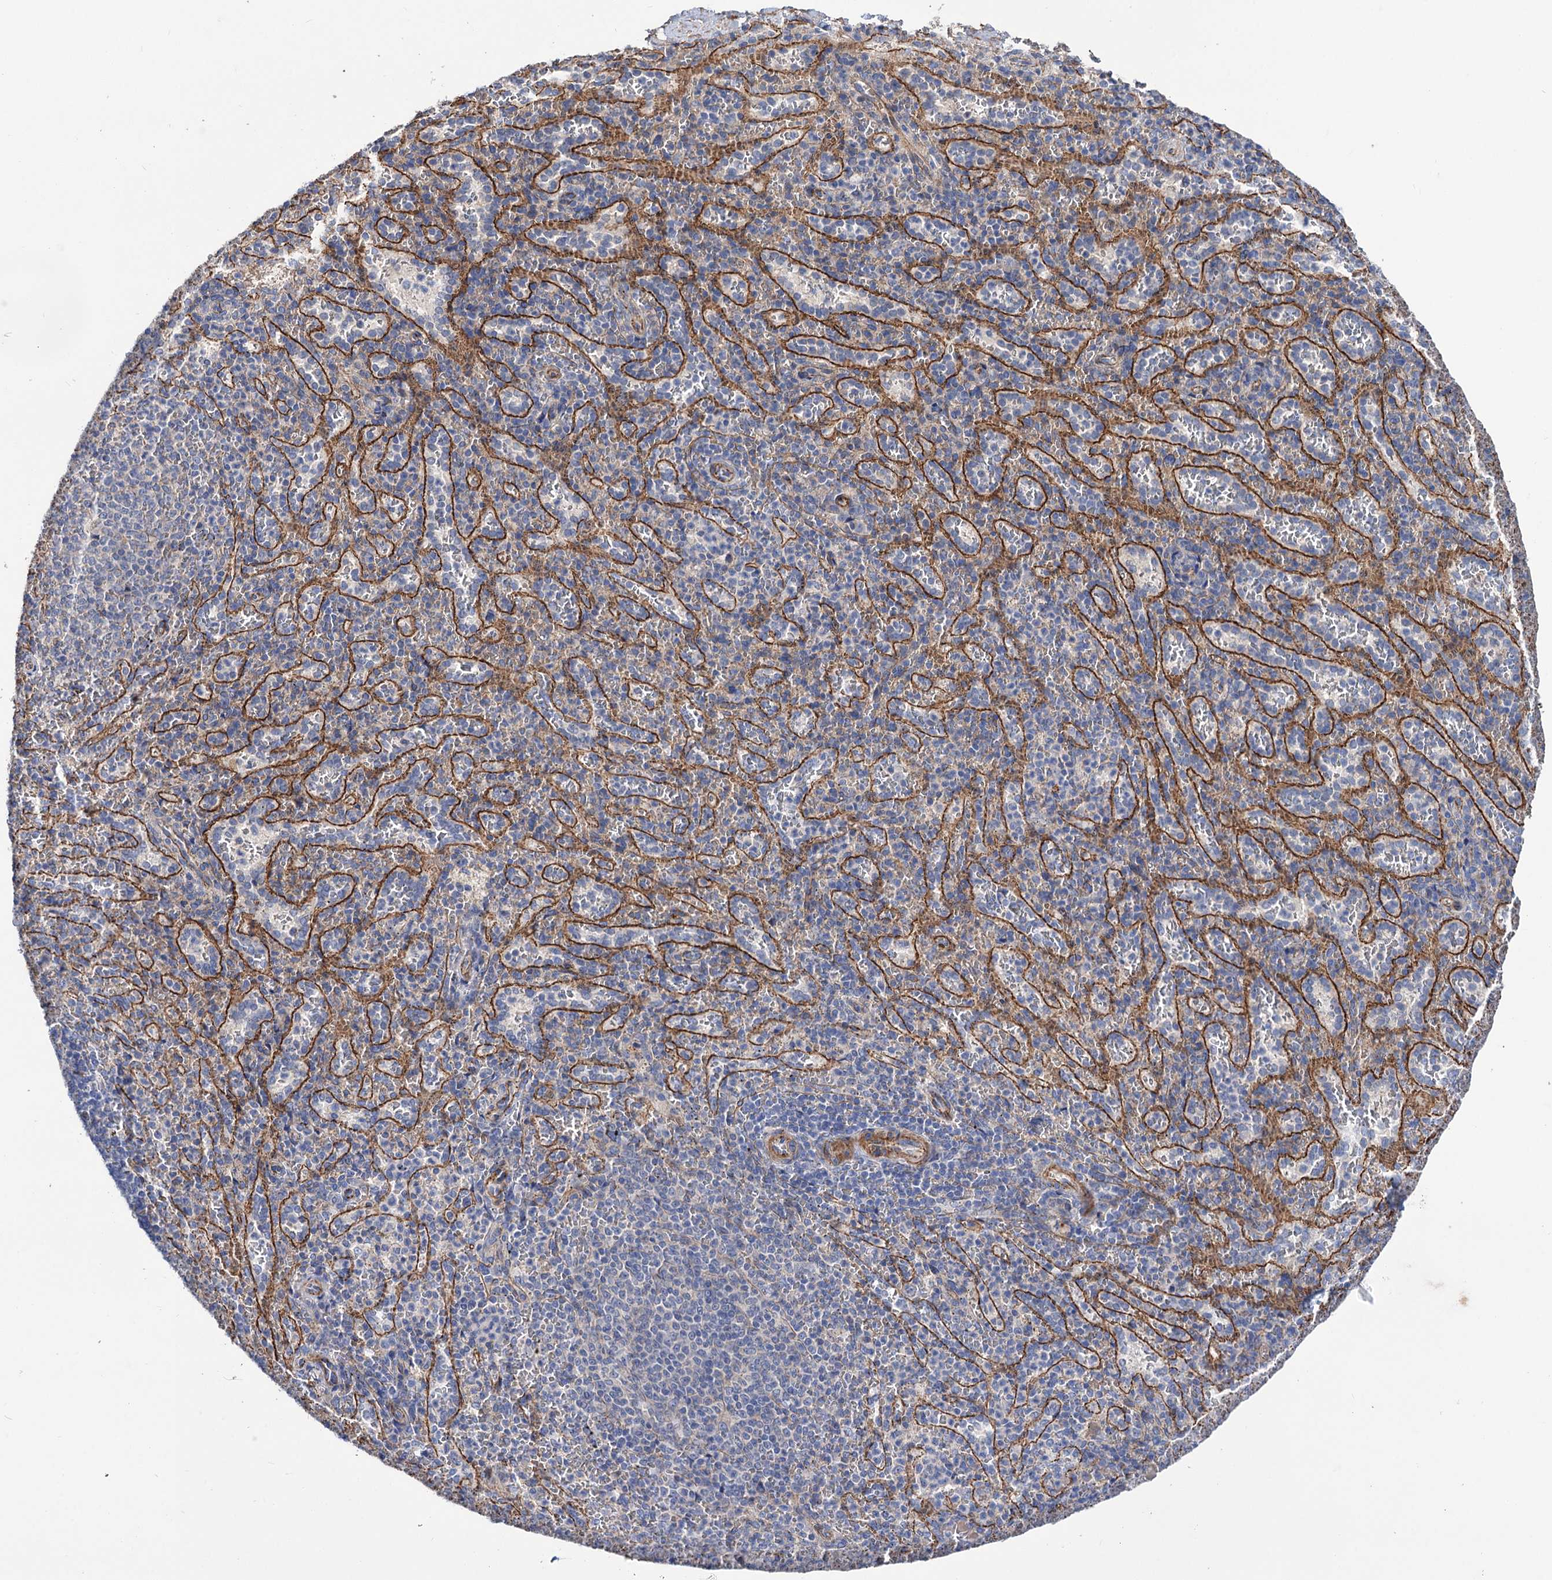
{"staining": {"intensity": "negative", "quantity": "none", "location": "none"}, "tissue": "spleen", "cell_type": "Cells in red pulp", "image_type": "normal", "snomed": [{"axis": "morphology", "description": "Normal tissue, NOS"}, {"axis": "topography", "description": "Spleen"}], "caption": "Immunohistochemical staining of benign human spleen demonstrates no significant positivity in cells in red pulp. (DAB IHC with hematoxylin counter stain).", "gene": "NUDCD2", "patient": {"sex": "female", "age": 21}}